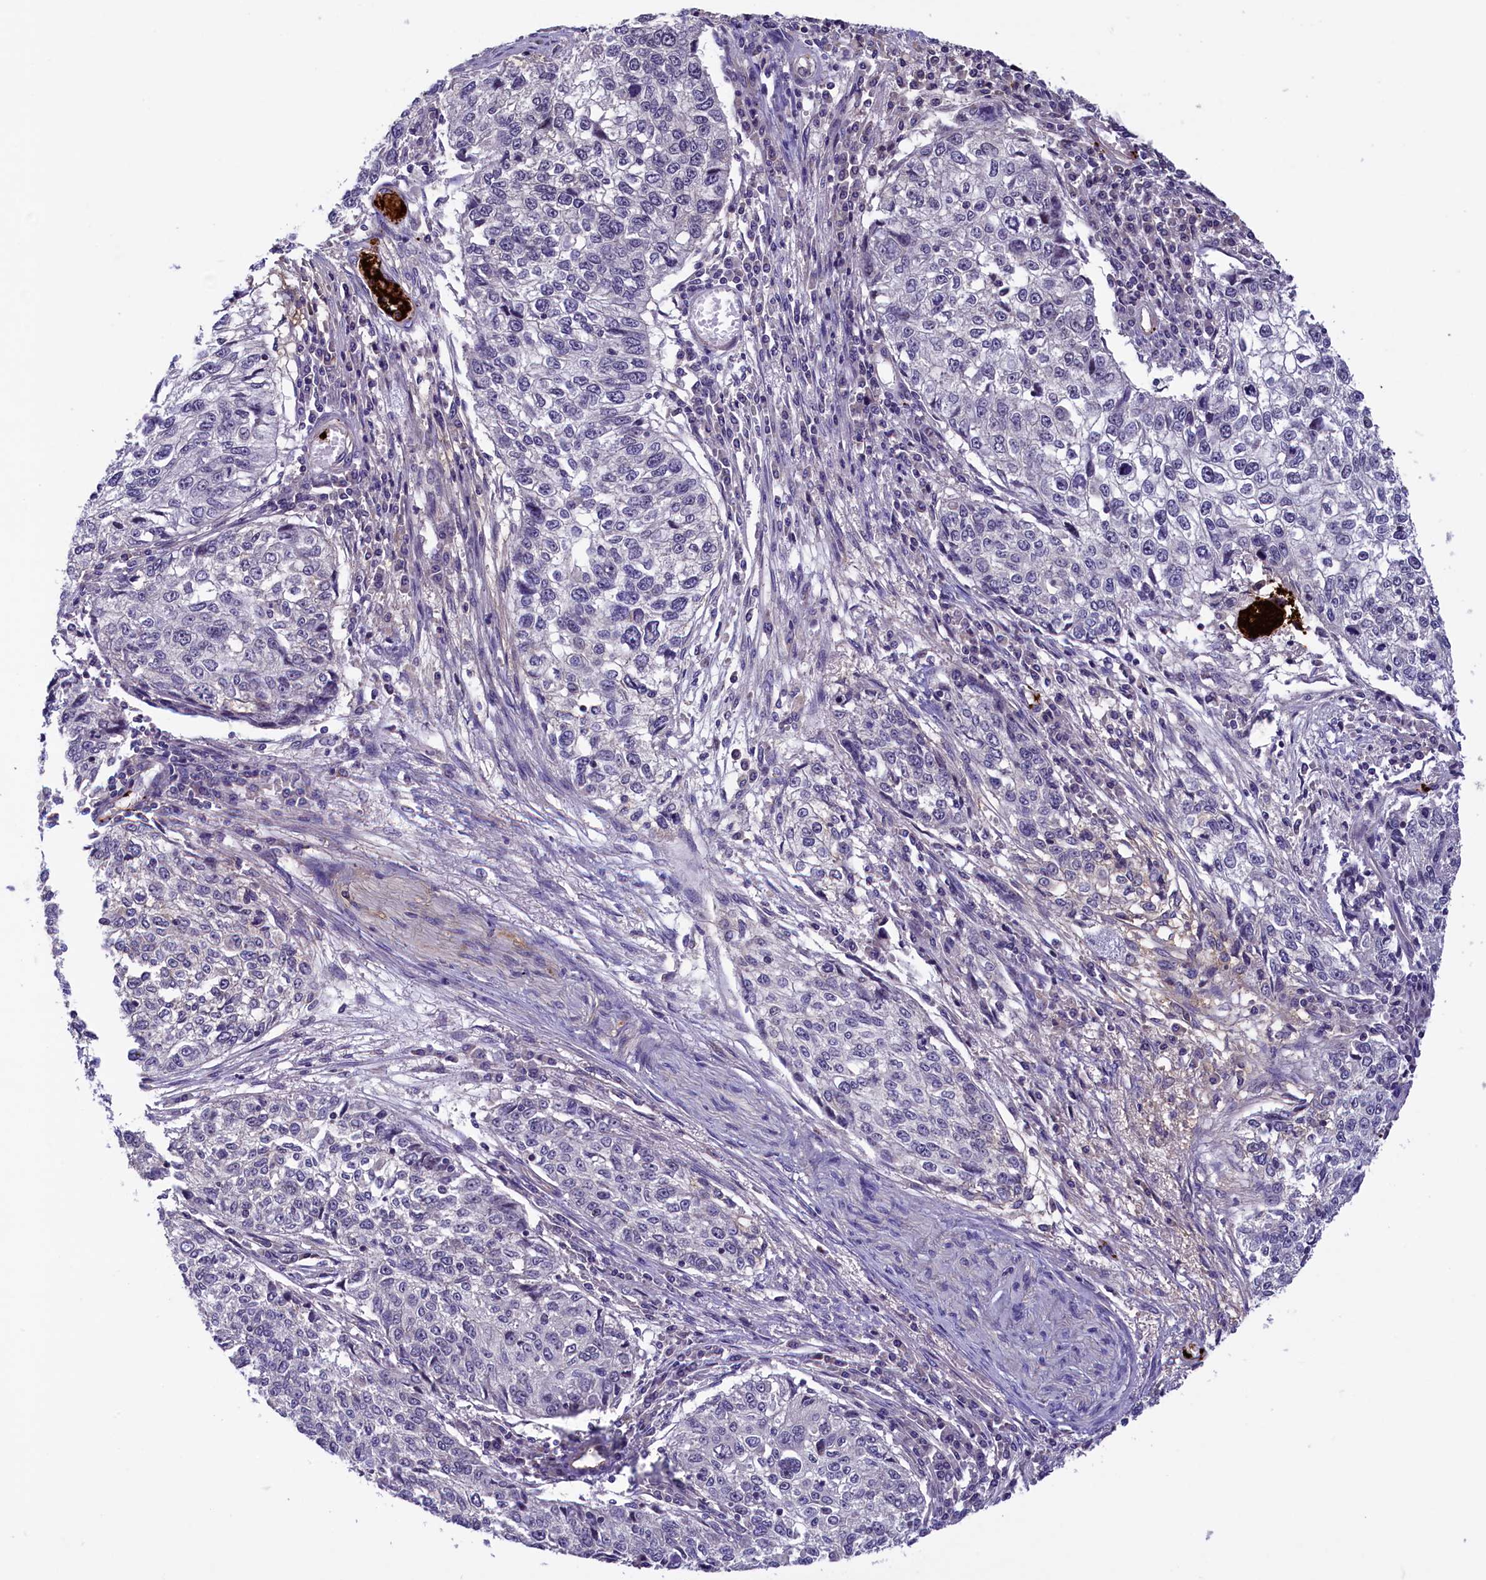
{"staining": {"intensity": "negative", "quantity": "none", "location": "none"}, "tissue": "cervical cancer", "cell_type": "Tumor cells", "image_type": "cancer", "snomed": [{"axis": "morphology", "description": "Squamous cell carcinoma, NOS"}, {"axis": "topography", "description": "Cervix"}], "caption": "Cervical cancer was stained to show a protein in brown. There is no significant expression in tumor cells. The staining is performed using DAB (3,3'-diaminobenzidine) brown chromogen with nuclei counter-stained in using hematoxylin.", "gene": "HEATR3", "patient": {"sex": "female", "age": 57}}